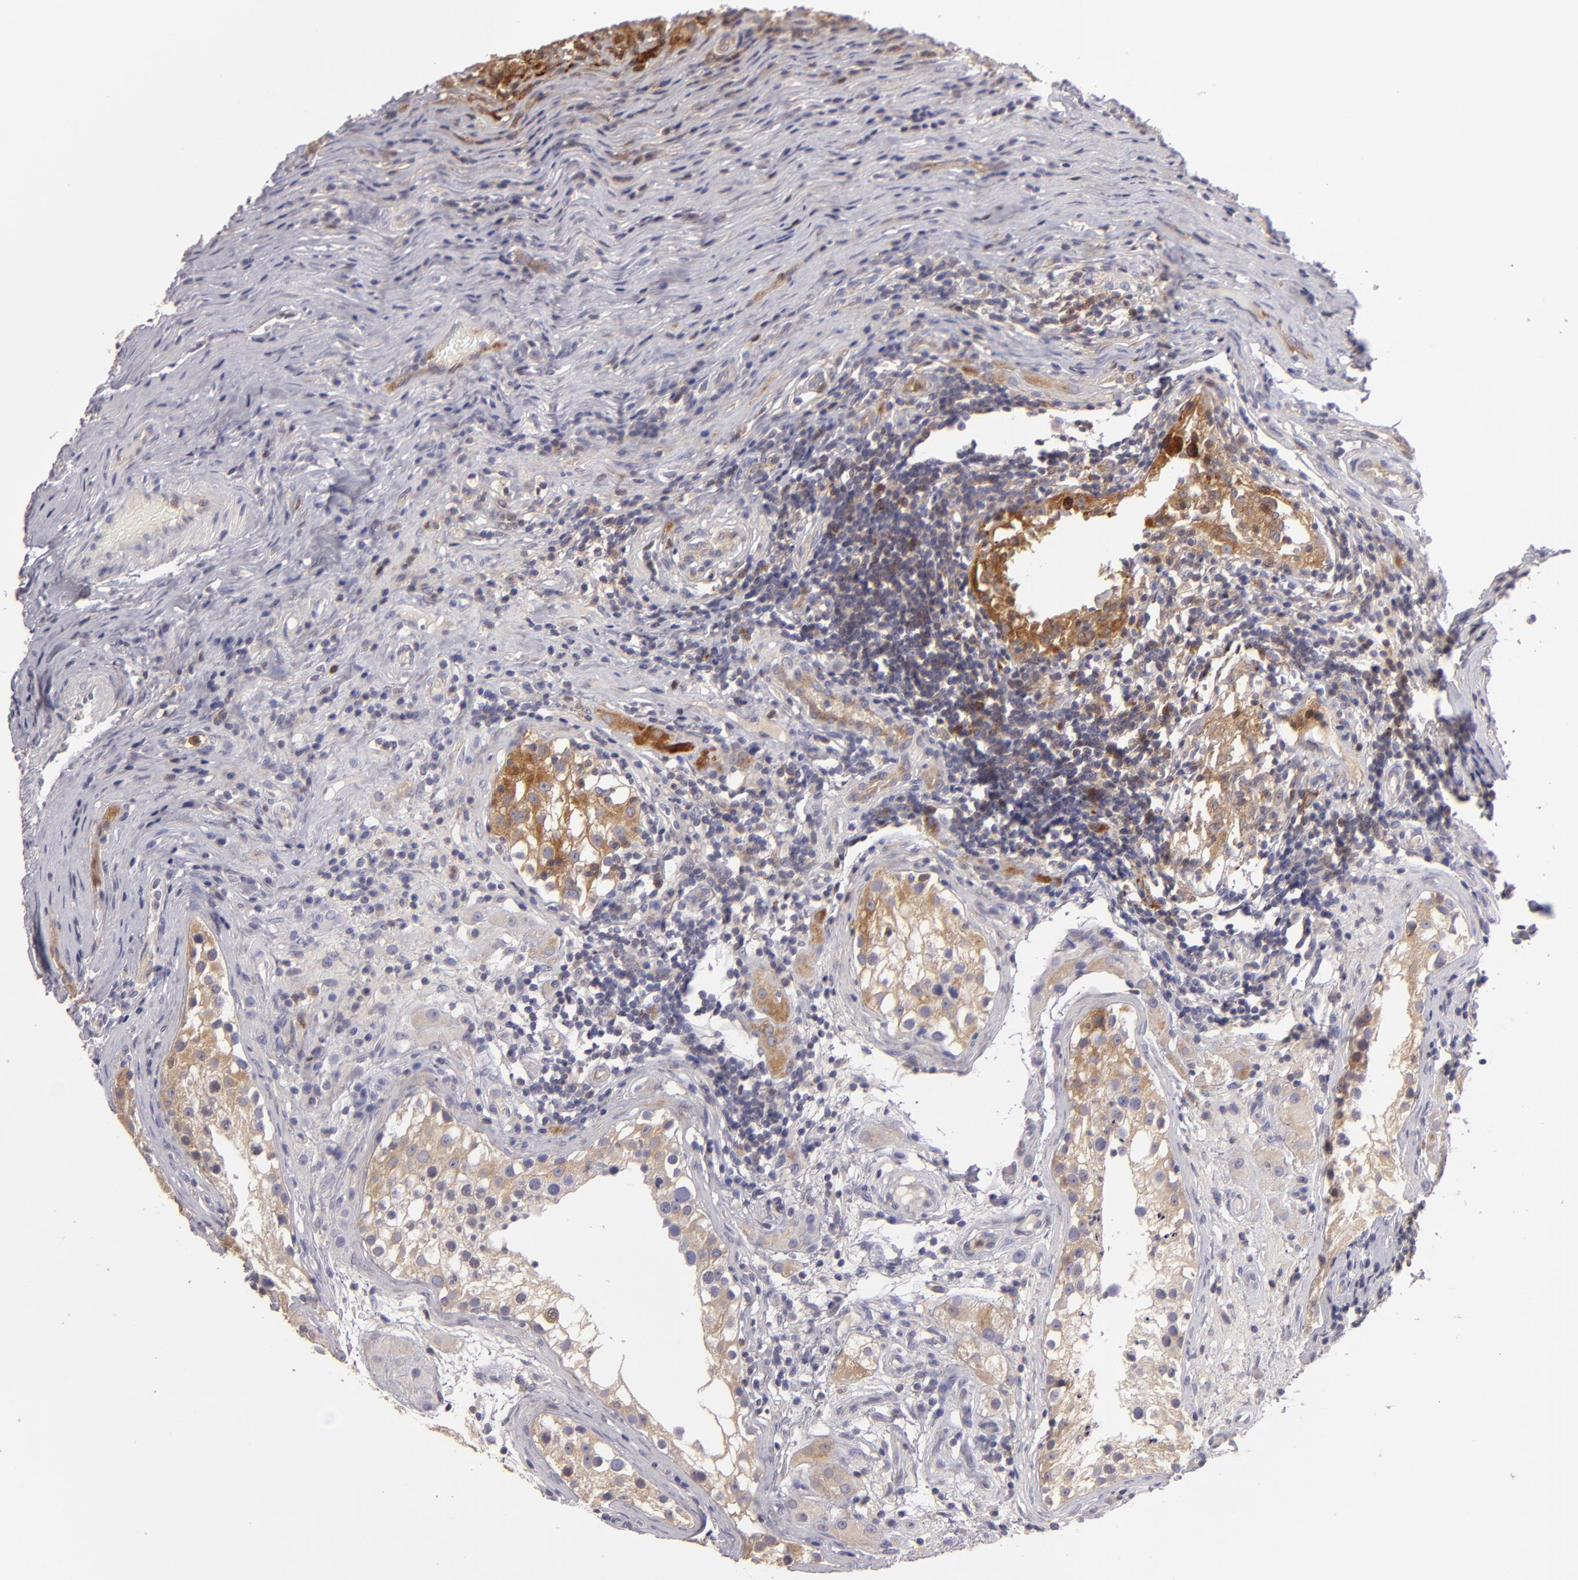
{"staining": {"intensity": "strong", "quantity": ">75%", "location": "cytoplasmic/membranous"}, "tissue": "testis cancer", "cell_type": "Tumor cells", "image_type": "cancer", "snomed": [{"axis": "morphology", "description": "Seminoma, NOS"}, {"axis": "topography", "description": "Testis"}], "caption": "Testis seminoma stained with a brown dye exhibits strong cytoplasmic/membranous positive staining in about >75% of tumor cells.", "gene": "MMP10", "patient": {"sex": "male", "age": 34}}